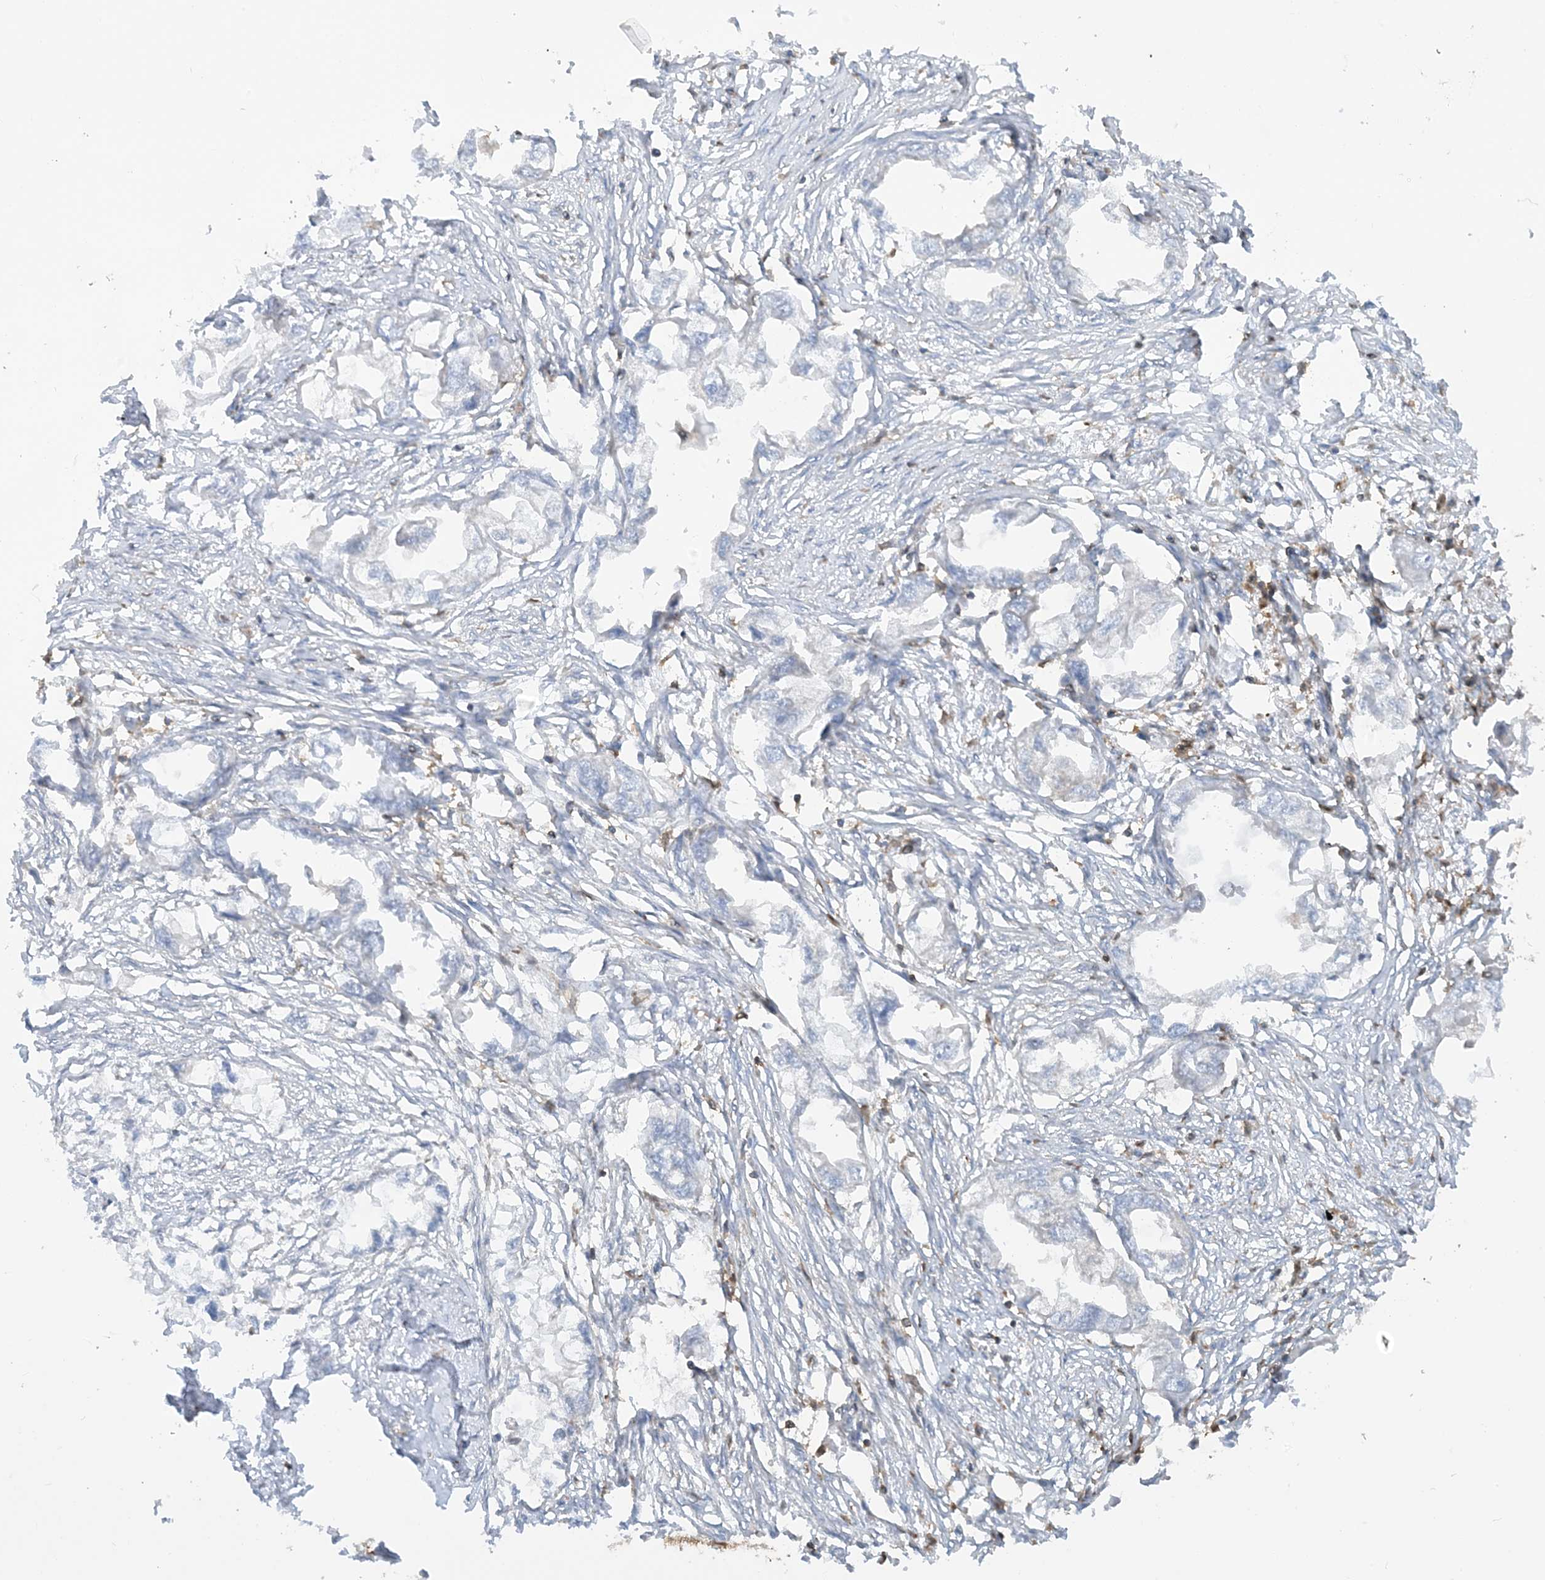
{"staining": {"intensity": "negative", "quantity": "none", "location": "none"}, "tissue": "endometrial cancer", "cell_type": "Tumor cells", "image_type": "cancer", "snomed": [{"axis": "morphology", "description": "Adenocarcinoma, NOS"}, {"axis": "morphology", "description": "Adenocarcinoma, metastatic, NOS"}, {"axis": "topography", "description": "Adipose tissue"}, {"axis": "topography", "description": "Endometrium"}], "caption": "Tumor cells show no significant protein expression in metastatic adenocarcinoma (endometrial). (Stains: DAB IHC with hematoxylin counter stain, Microscopy: brightfield microscopy at high magnification).", "gene": "CAPZB", "patient": {"sex": "female", "age": 67}}